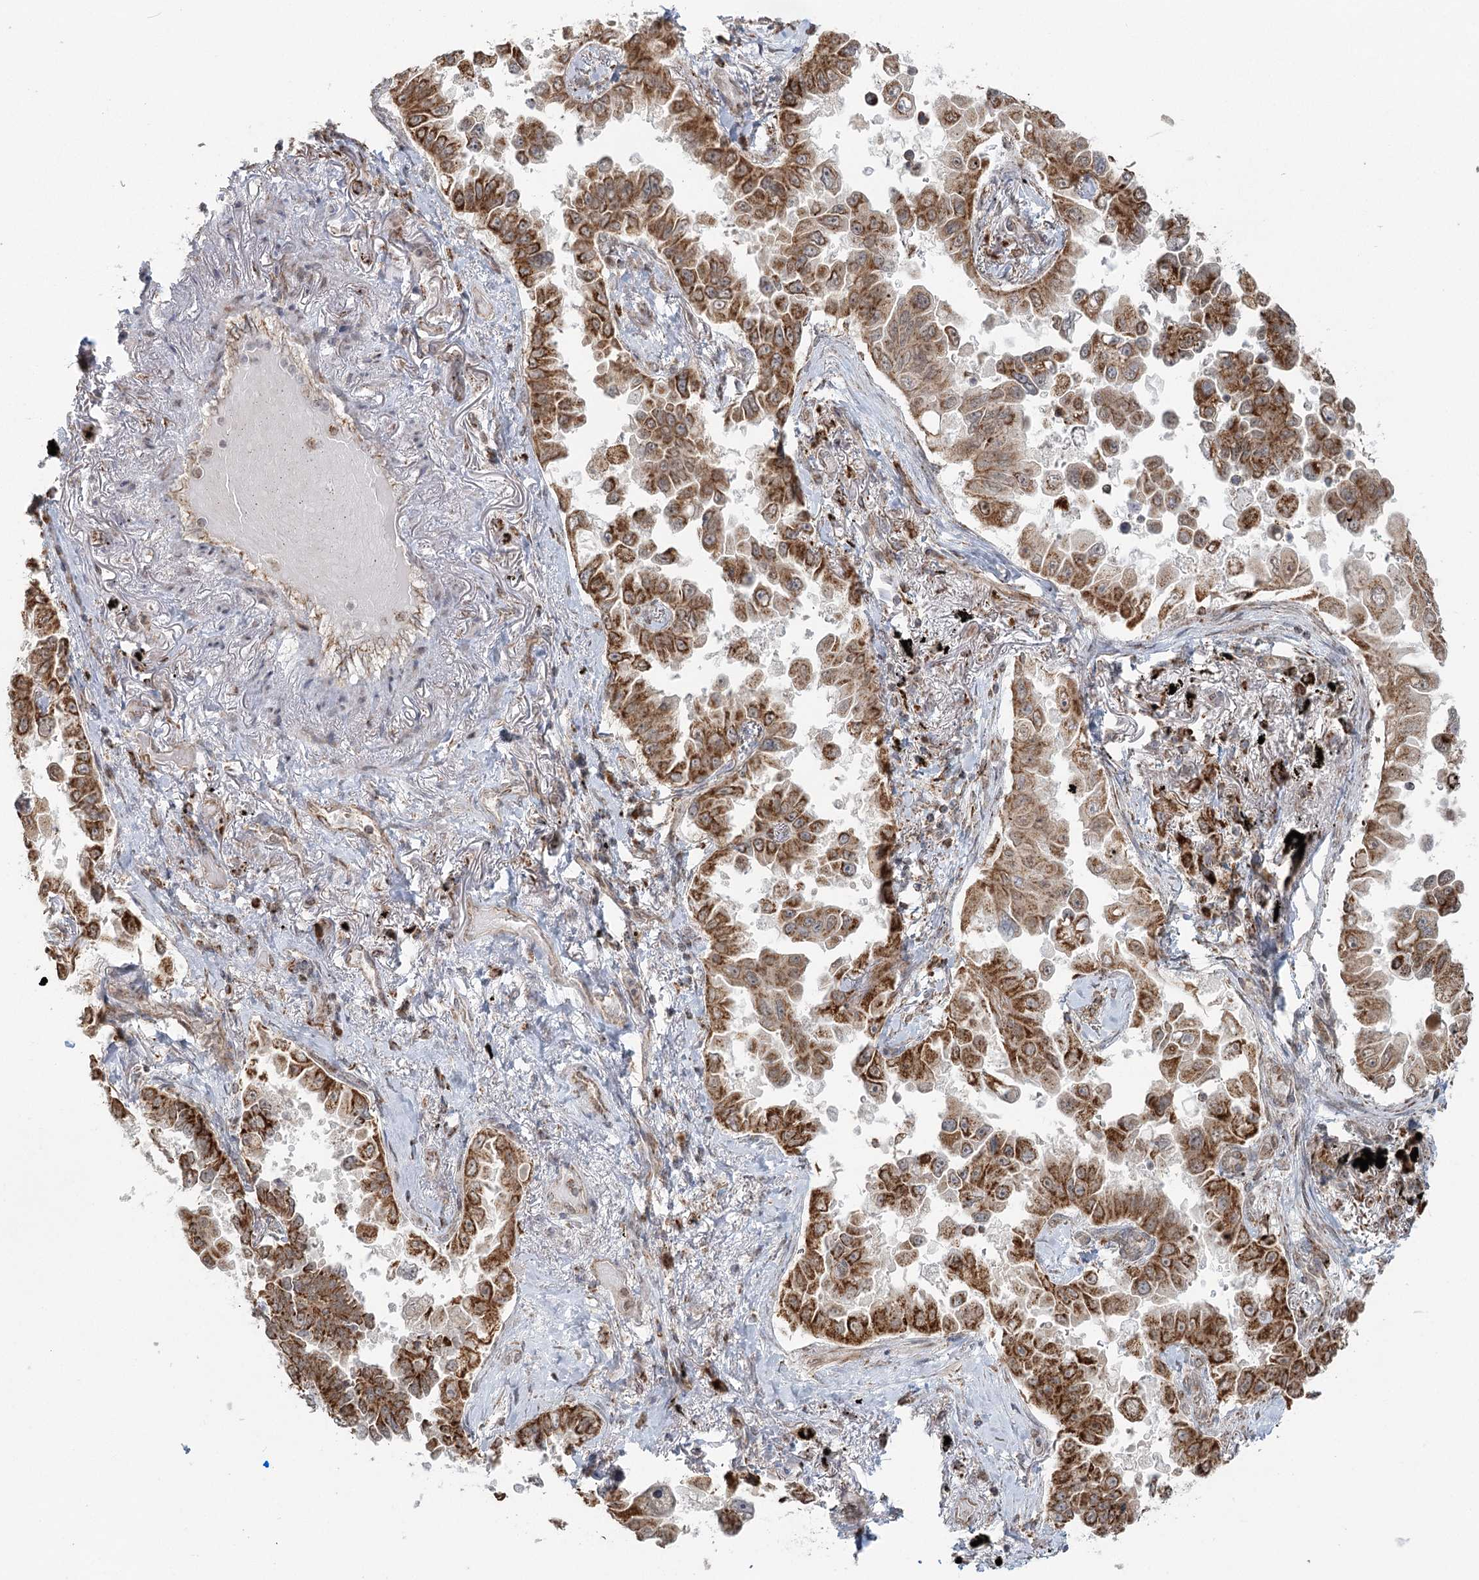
{"staining": {"intensity": "strong", "quantity": ">75%", "location": "cytoplasmic/membranous"}, "tissue": "lung cancer", "cell_type": "Tumor cells", "image_type": "cancer", "snomed": [{"axis": "morphology", "description": "Adenocarcinoma, NOS"}, {"axis": "topography", "description": "Lung"}], "caption": "Lung cancer (adenocarcinoma) stained for a protein shows strong cytoplasmic/membranous positivity in tumor cells. The staining was performed using DAB (3,3'-diaminobenzidine), with brown indicating positive protein expression. Nuclei are stained blue with hematoxylin.", "gene": "LACTB", "patient": {"sex": "female", "age": 67}}